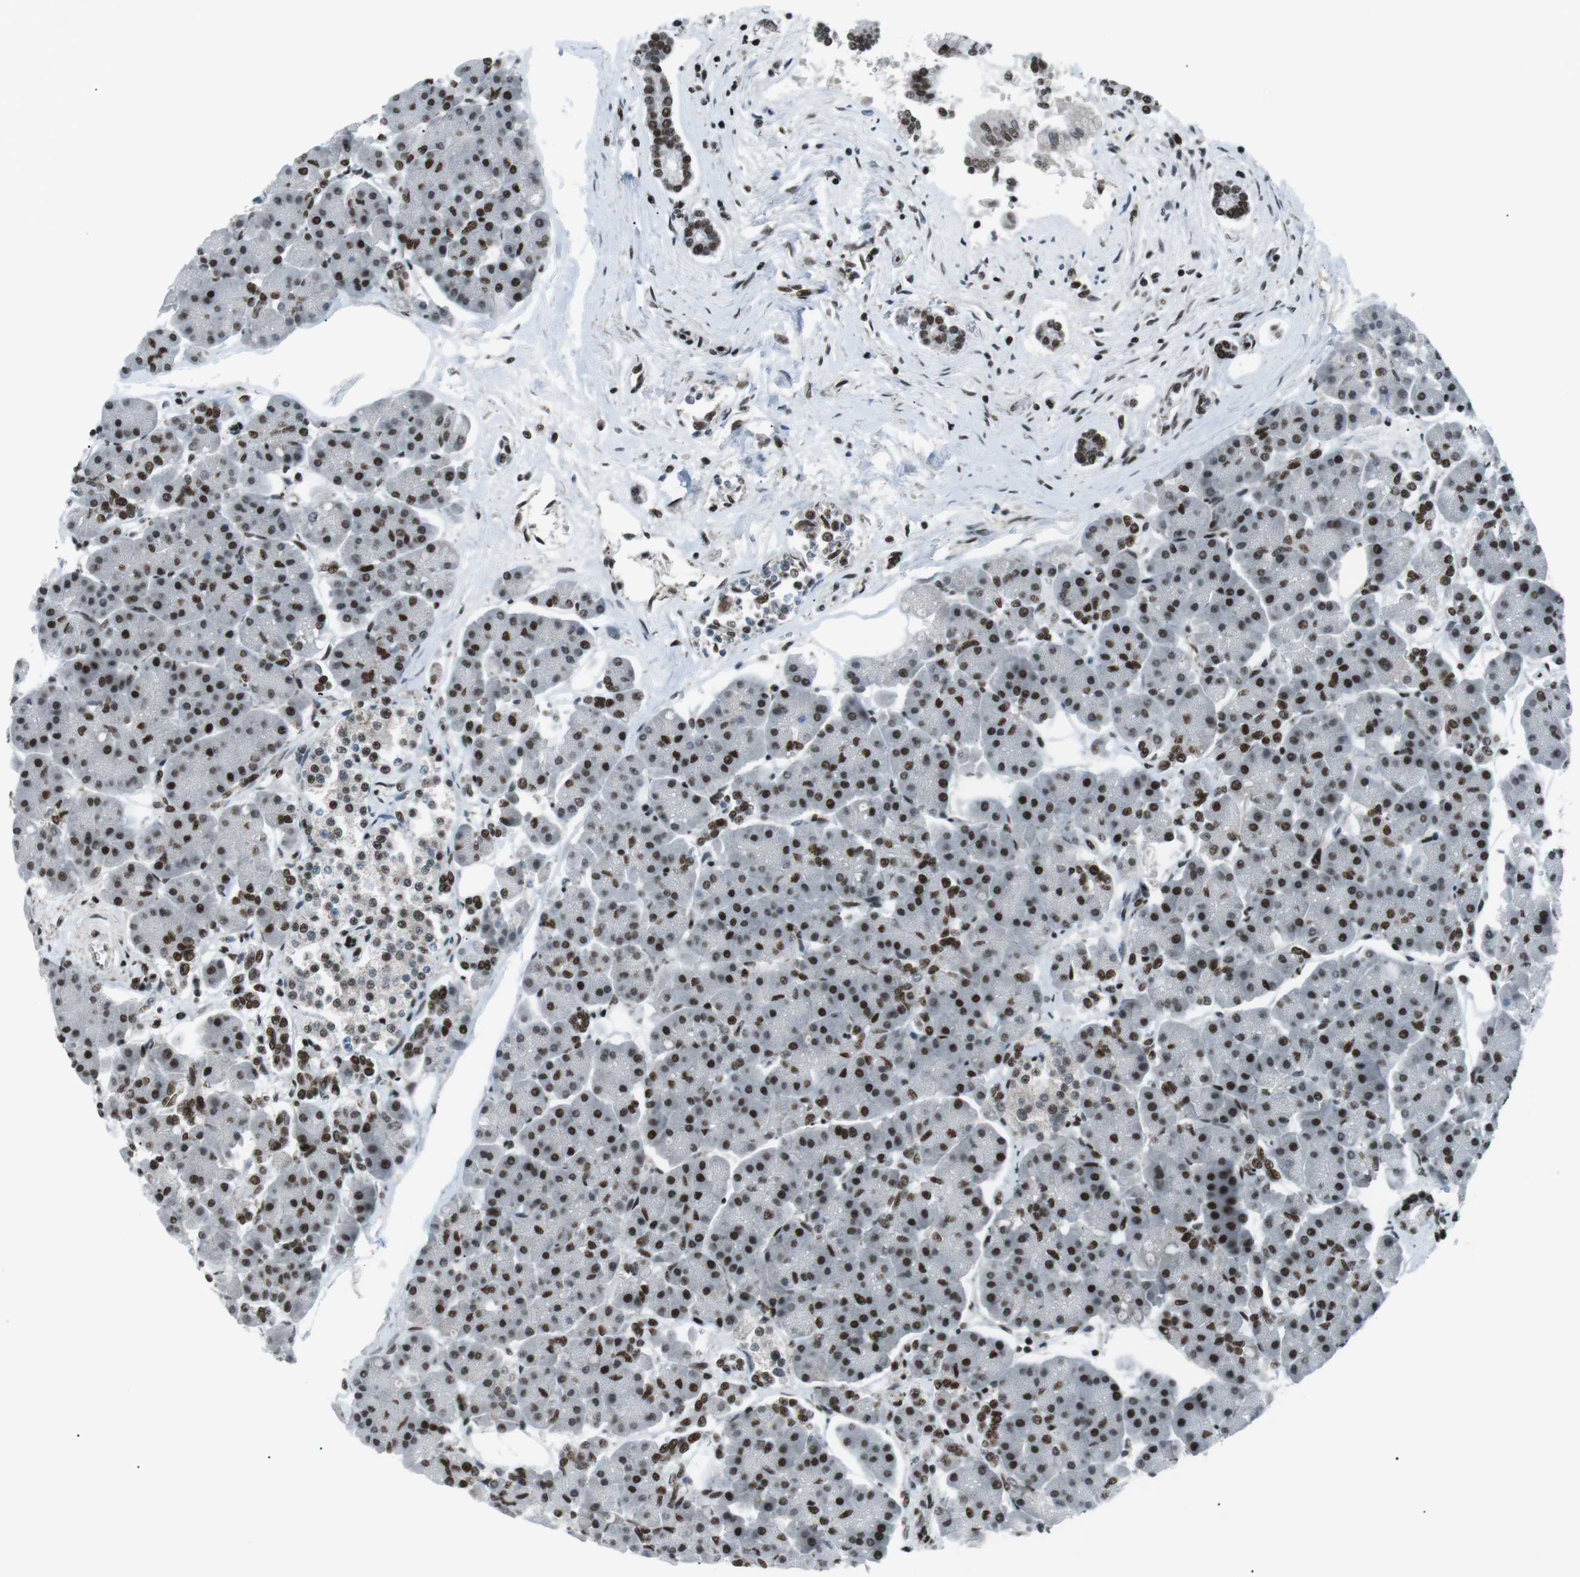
{"staining": {"intensity": "strong", "quantity": ">75%", "location": "cytoplasmic/membranous,nuclear"}, "tissue": "pancreas", "cell_type": "Exocrine glandular cells", "image_type": "normal", "snomed": [{"axis": "morphology", "description": "Normal tissue, NOS"}, {"axis": "topography", "description": "Pancreas"}], "caption": "This histopathology image exhibits immunohistochemistry staining of normal pancreas, with high strong cytoplasmic/membranous,nuclear expression in about >75% of exocrine glandular cells.", "gene": "TAF1", "patient": {"sex": "female", "age": 70}}